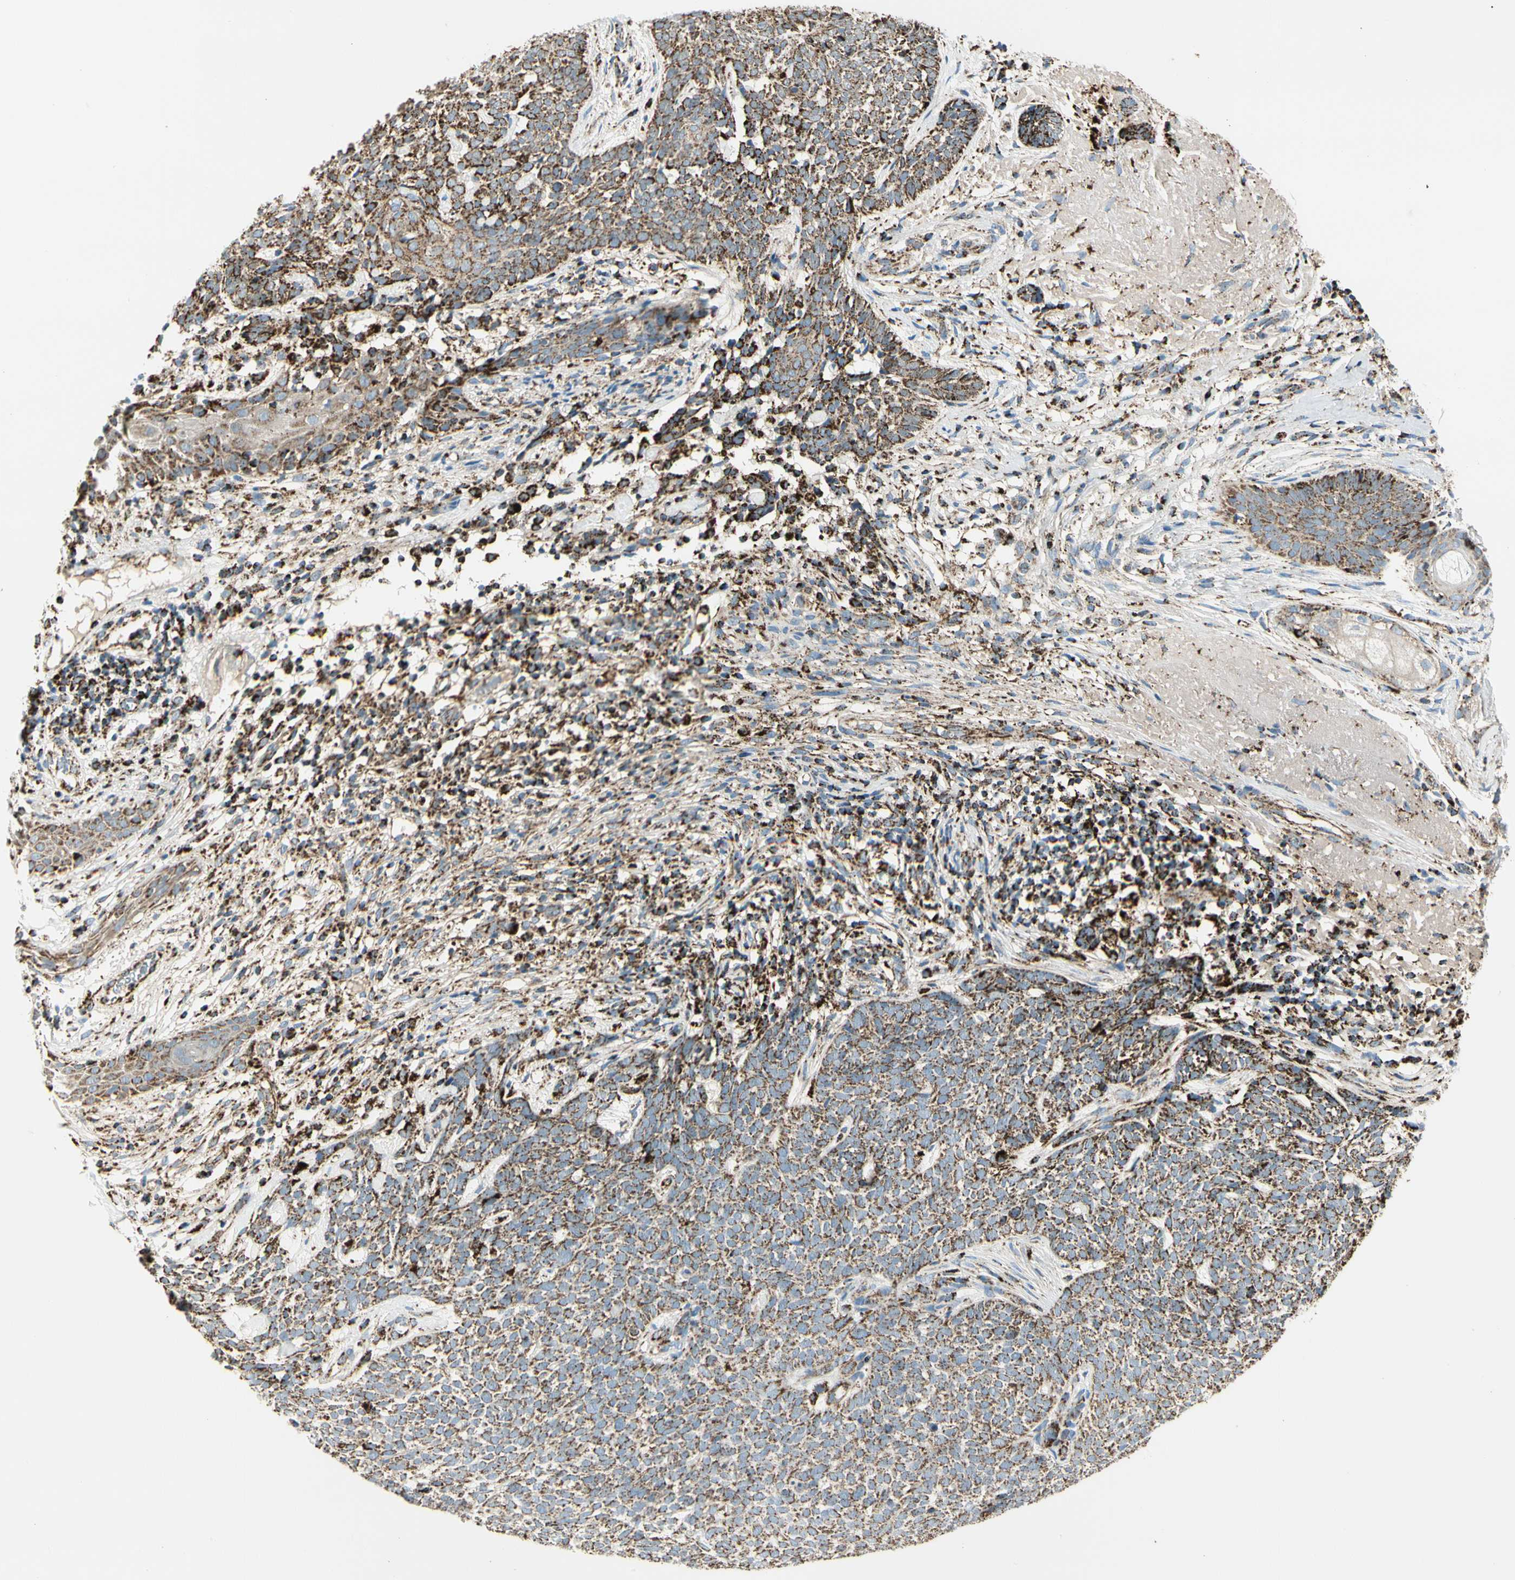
{"staining": {"intensity": "moderate", "quantity": ">75%", "location": "cytoplasmic/membranous"}, "tissue": "skin cancer", "cell_type": "Tumor cells", "image_type": "cancer", "snomed": [{"axis": "morphology", "description": "Basal cell carcinoma"}, {"axis": "topography", "description": "Skin"}], "caption": "The histopathology image exhibits staining of basal cell carcinoma (skin), revealing moderate cytoplasmic/membranous protein expression (brown color) within tumor cells.", "gene": "ME2", "patient": {"sex": "female", "age": 84}}